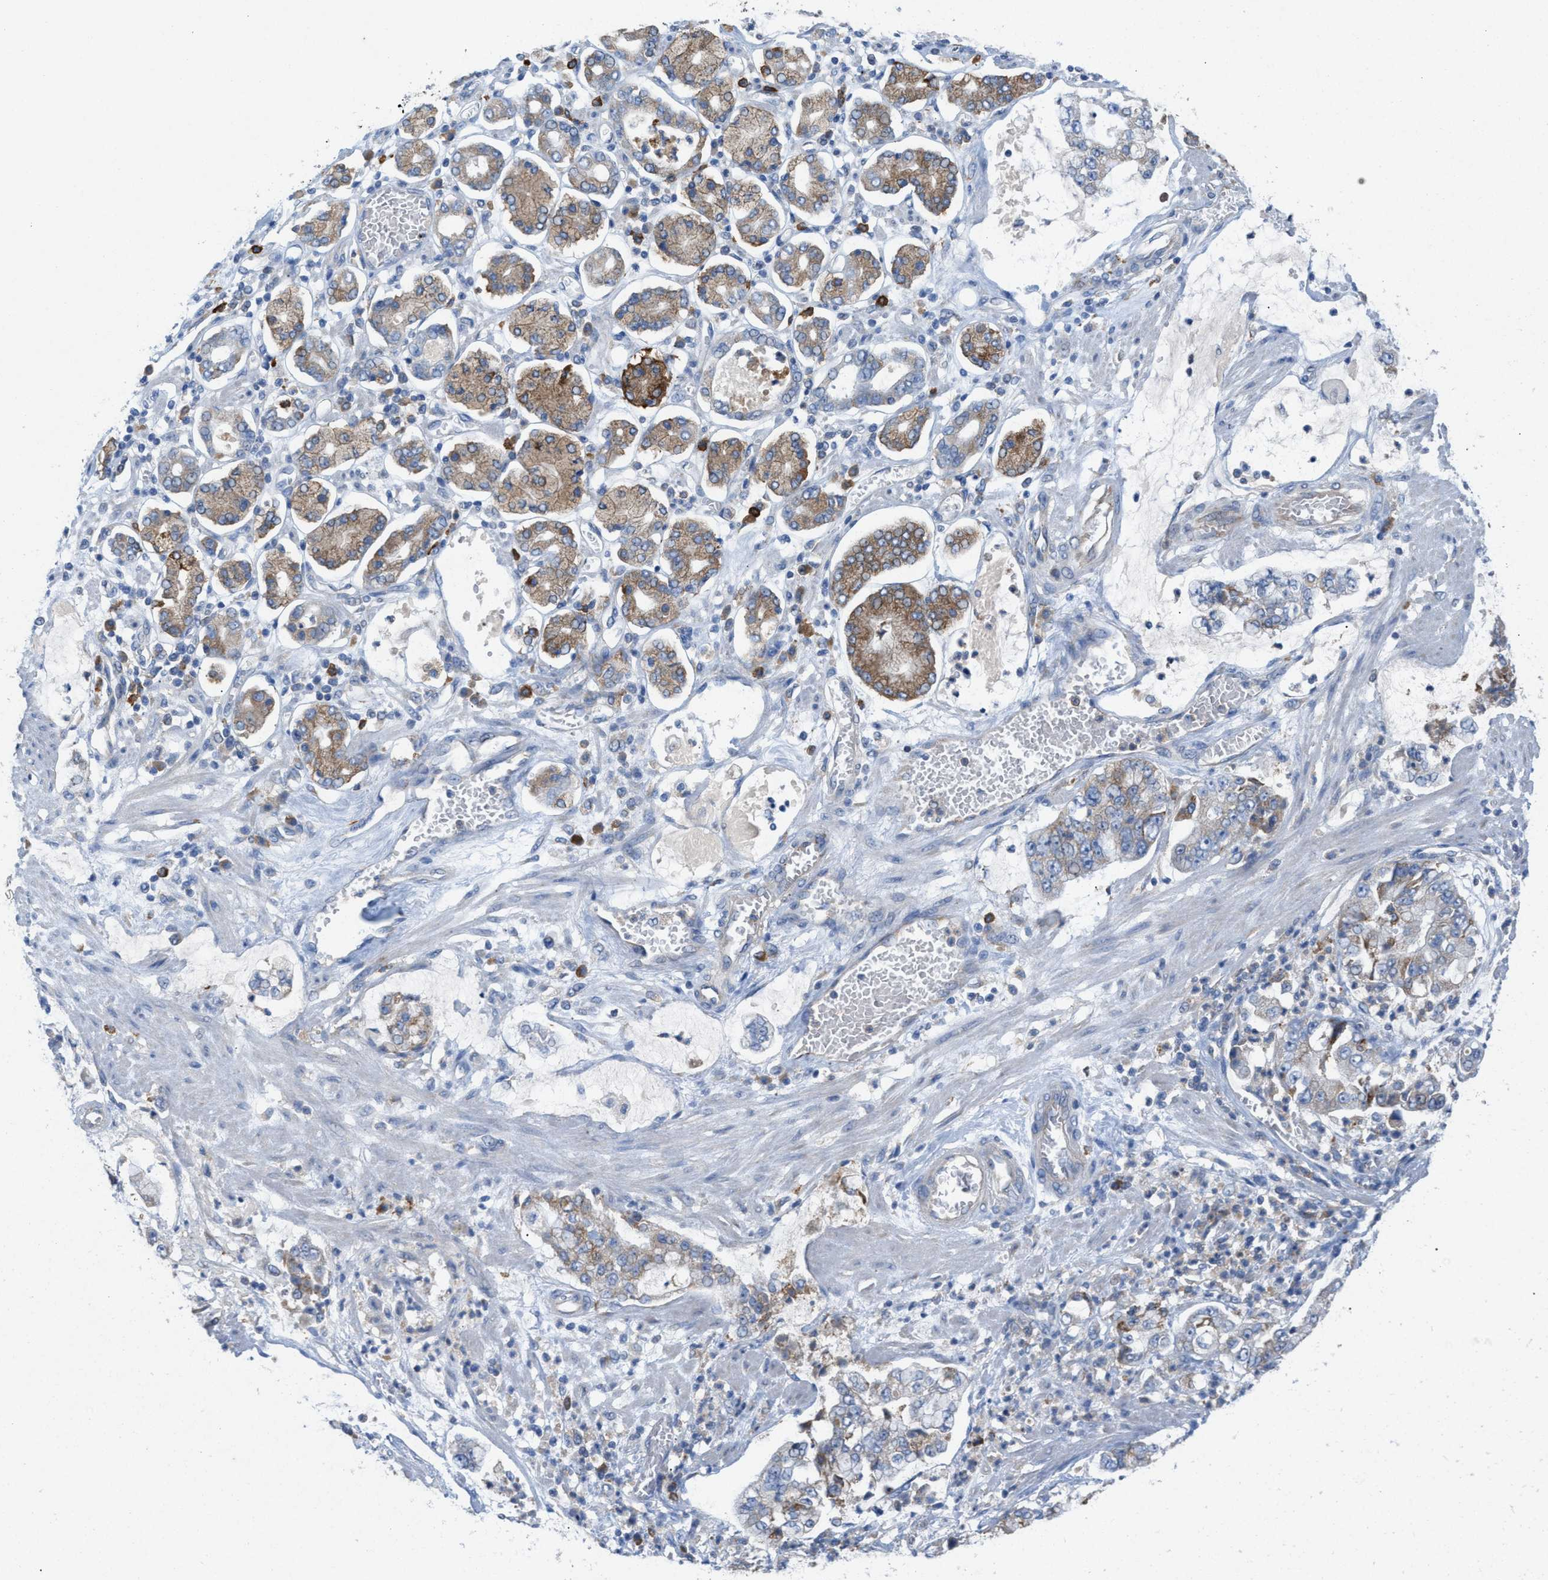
{"staining": {"intensity": "moderate", "quantity": "25%-75%", "location": "cytoplasmic/membranous"}, "tissue": "stomach cancer", "cell_type": "Tumor cells", "image_type": "cancer", "snomed": [{"axis": "morphology", "description": "Adenocarcinoma, NOS"}, {"axis": "topography", "description": "Stomach"}], "caption": "A high-resolution image shows immunohistochemistry (IHC) staining of stomach cancer, which displays moderate cytoplasmic/membranous staining in approximately 25%-75% of tumor cells.", "gene": "DYNC2I1", "patient": {"sex": "male", "age": 76}}